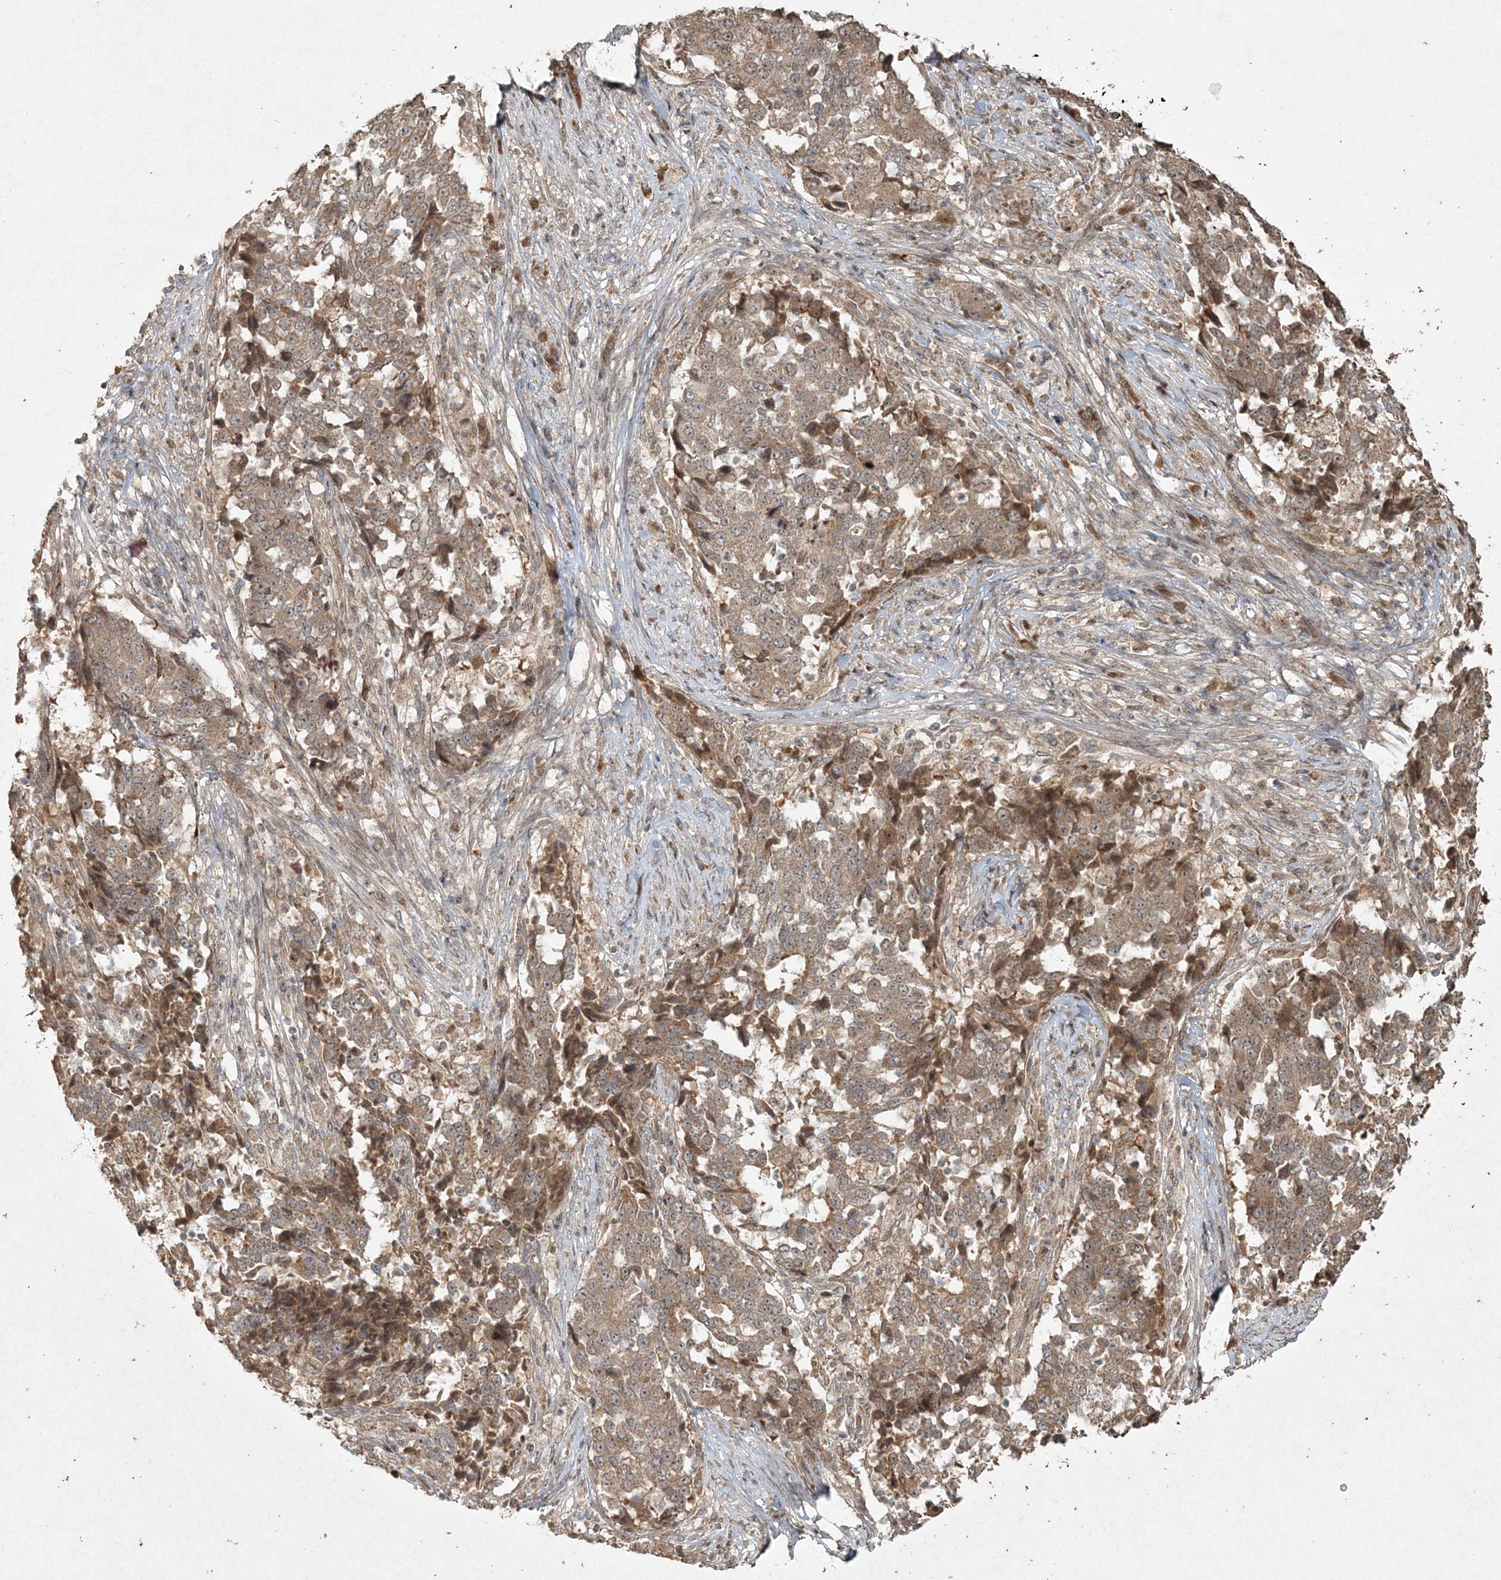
{"staining": {"intensity": "moderate", "quantity": "25%-75%", "location": "cytoplasmic/membranous"}, "tissue": "stomach cancer", "cell_type": "Tumor cells", "image_type": "cancer", "snomed": [{"axis": "morphology", "description": "Adenocarcinoma, NOS"}, {"axis": "topography", "description": "Stomach"}], "caption": "Stomach adenocarcinoma stained for a protein (brown) displays moderate cytoplasmic/membranous positive staining in about 25%-75% of tumor cells.", "gene": "ANAPC16", "patient": {"sex": "male", "age": 59}}